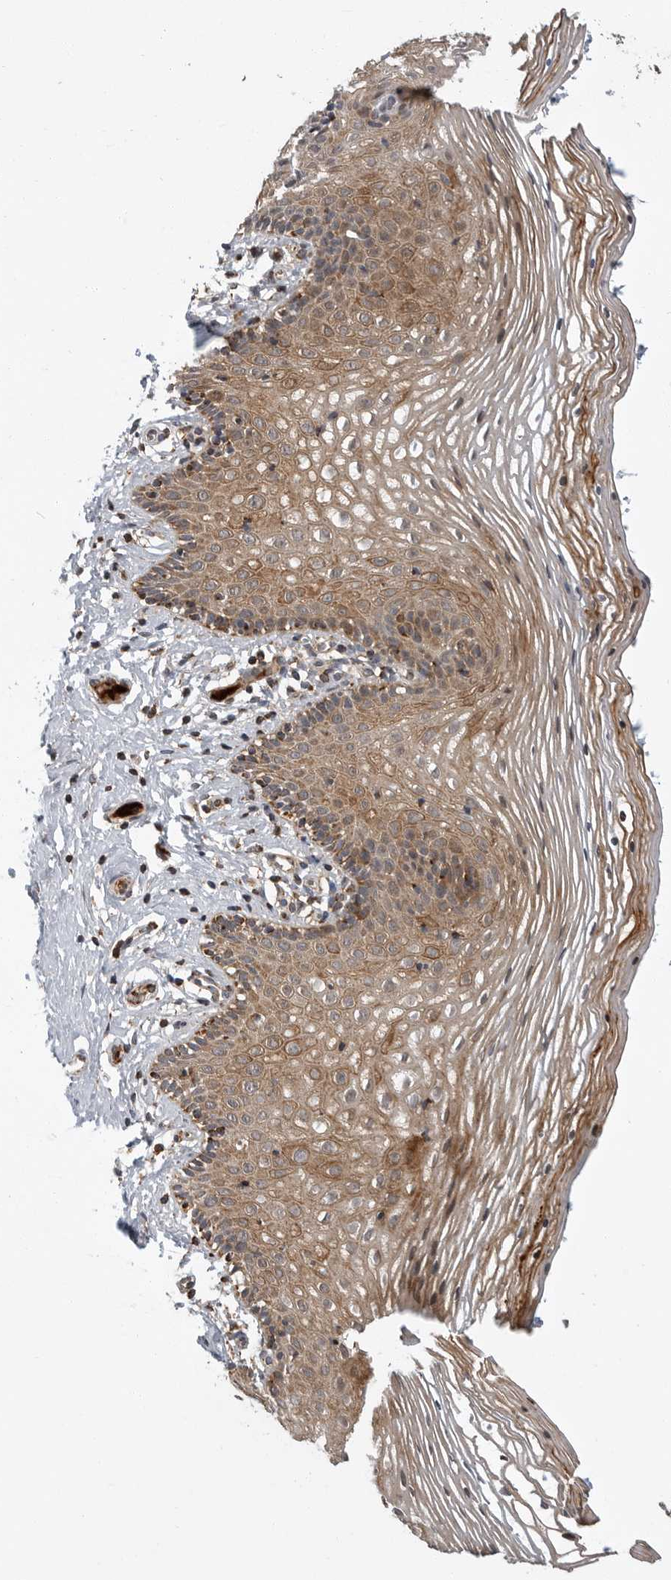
{"staining": {"intensity": "moderate", "quantity": ">75%", "location": "cytoplasmic/membranous"}, "tissue": "vagina", "cell_type": "Squamous epithelial cells", "image_type": "normal", "snomed": [{"axis": "morphology", "description": "Normal tissue, NOS"}, {"axis": "topography", "description": "Vagina"}], "caption": "This is an image of IHC staining of benign vagina, which shows moderate positivity in the cytoplasmic/membranous of squamous epithelial cells.", "gene": "KYAT3", "patient": {"sex": "female", "age": 32}}